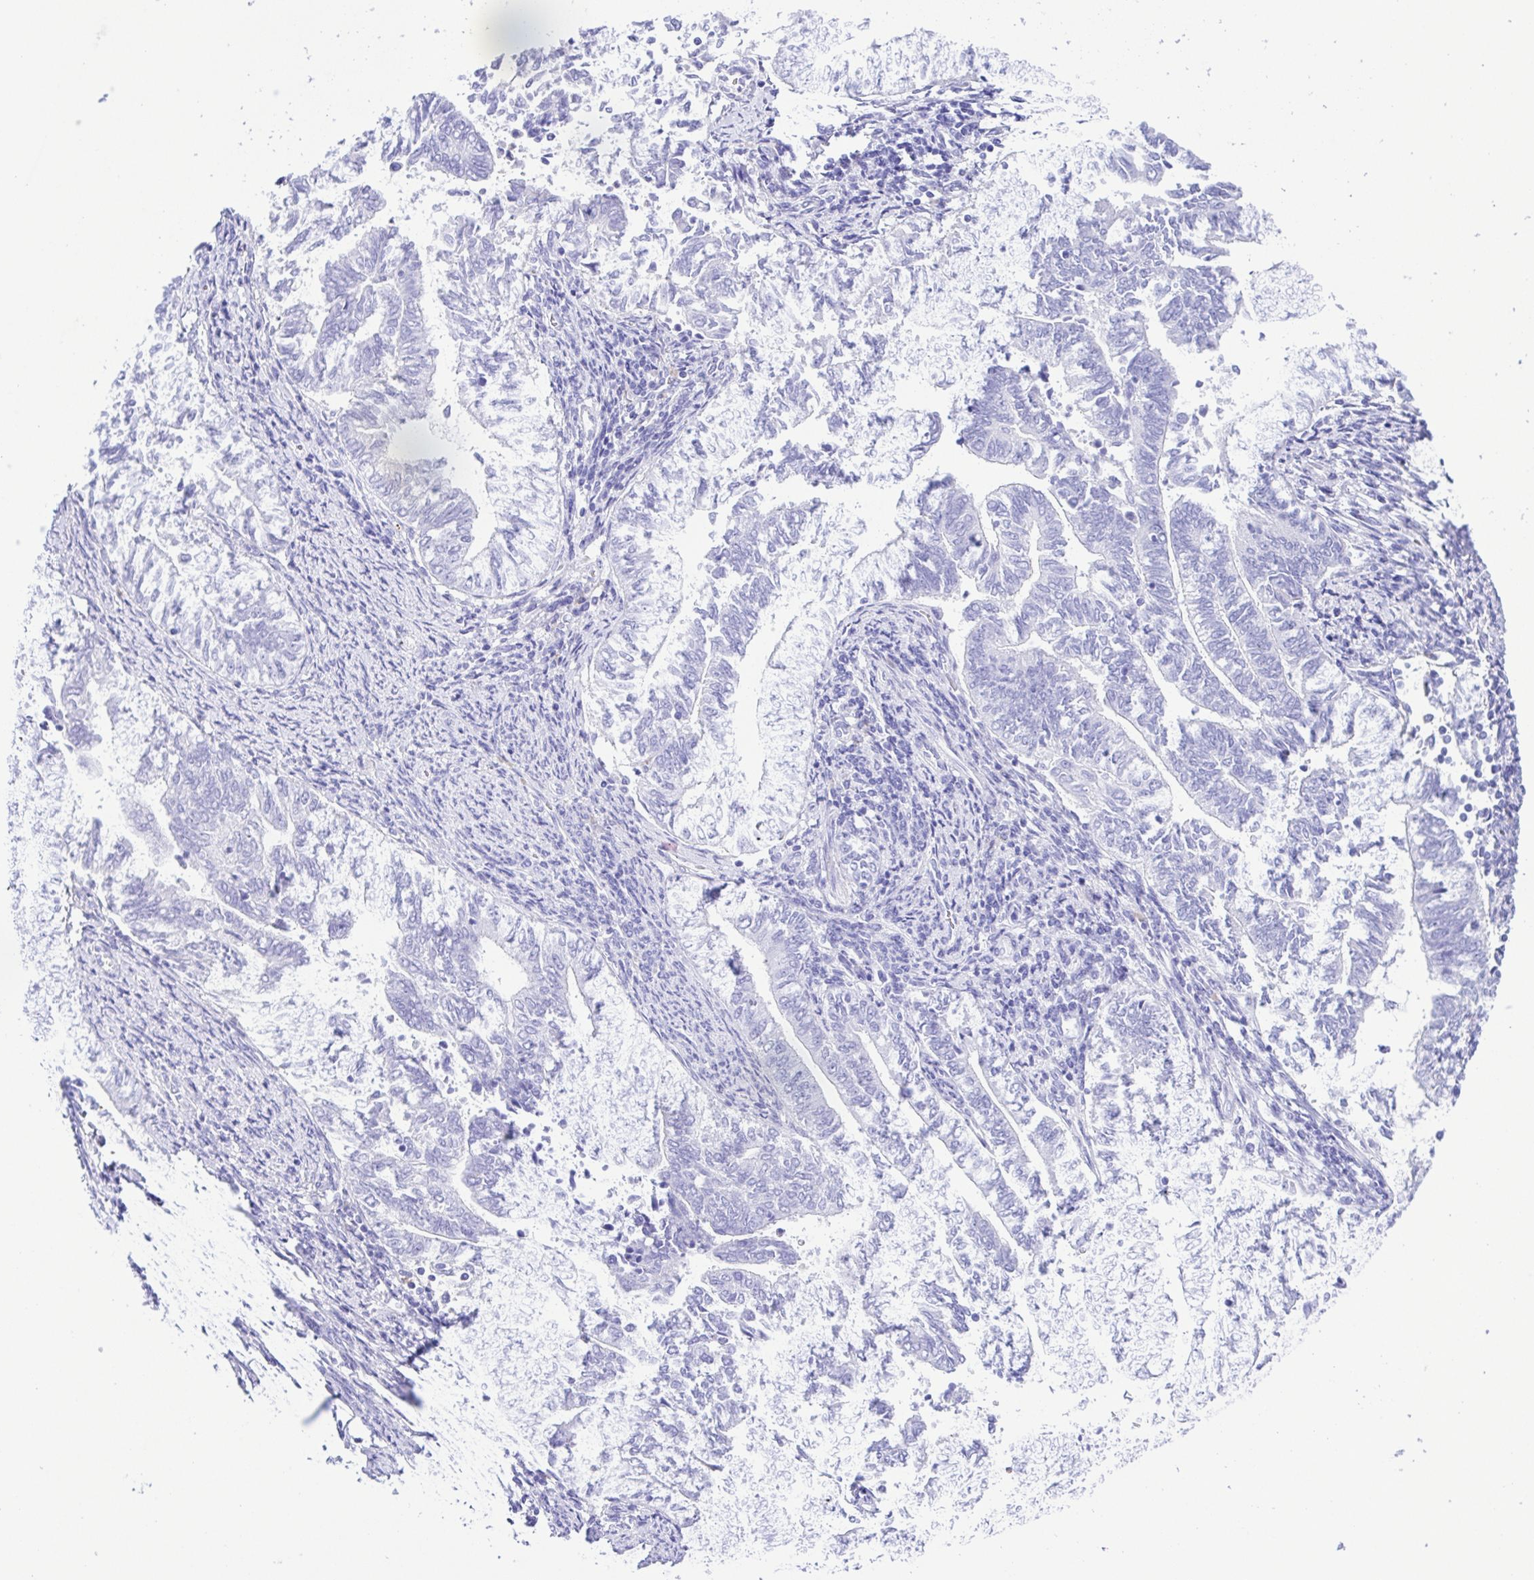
{"staining": {"intensity": "negative", "quantity": "none", "location": "none"}, "tissue": "endometrial cancer", "cell_type": "Tumor cells", "image_type": "cancer", "snomed": [{"axis": "morphology", "description": "Adenocarcinoma, NOS"}, {"axis": "topography", "description": "Endometrium"}], "caption": "Tumor cells show no significant protein positivity in endometrial cancer.", "gene": "GPR17", "patient": {"sex": "female", "age": 65}}